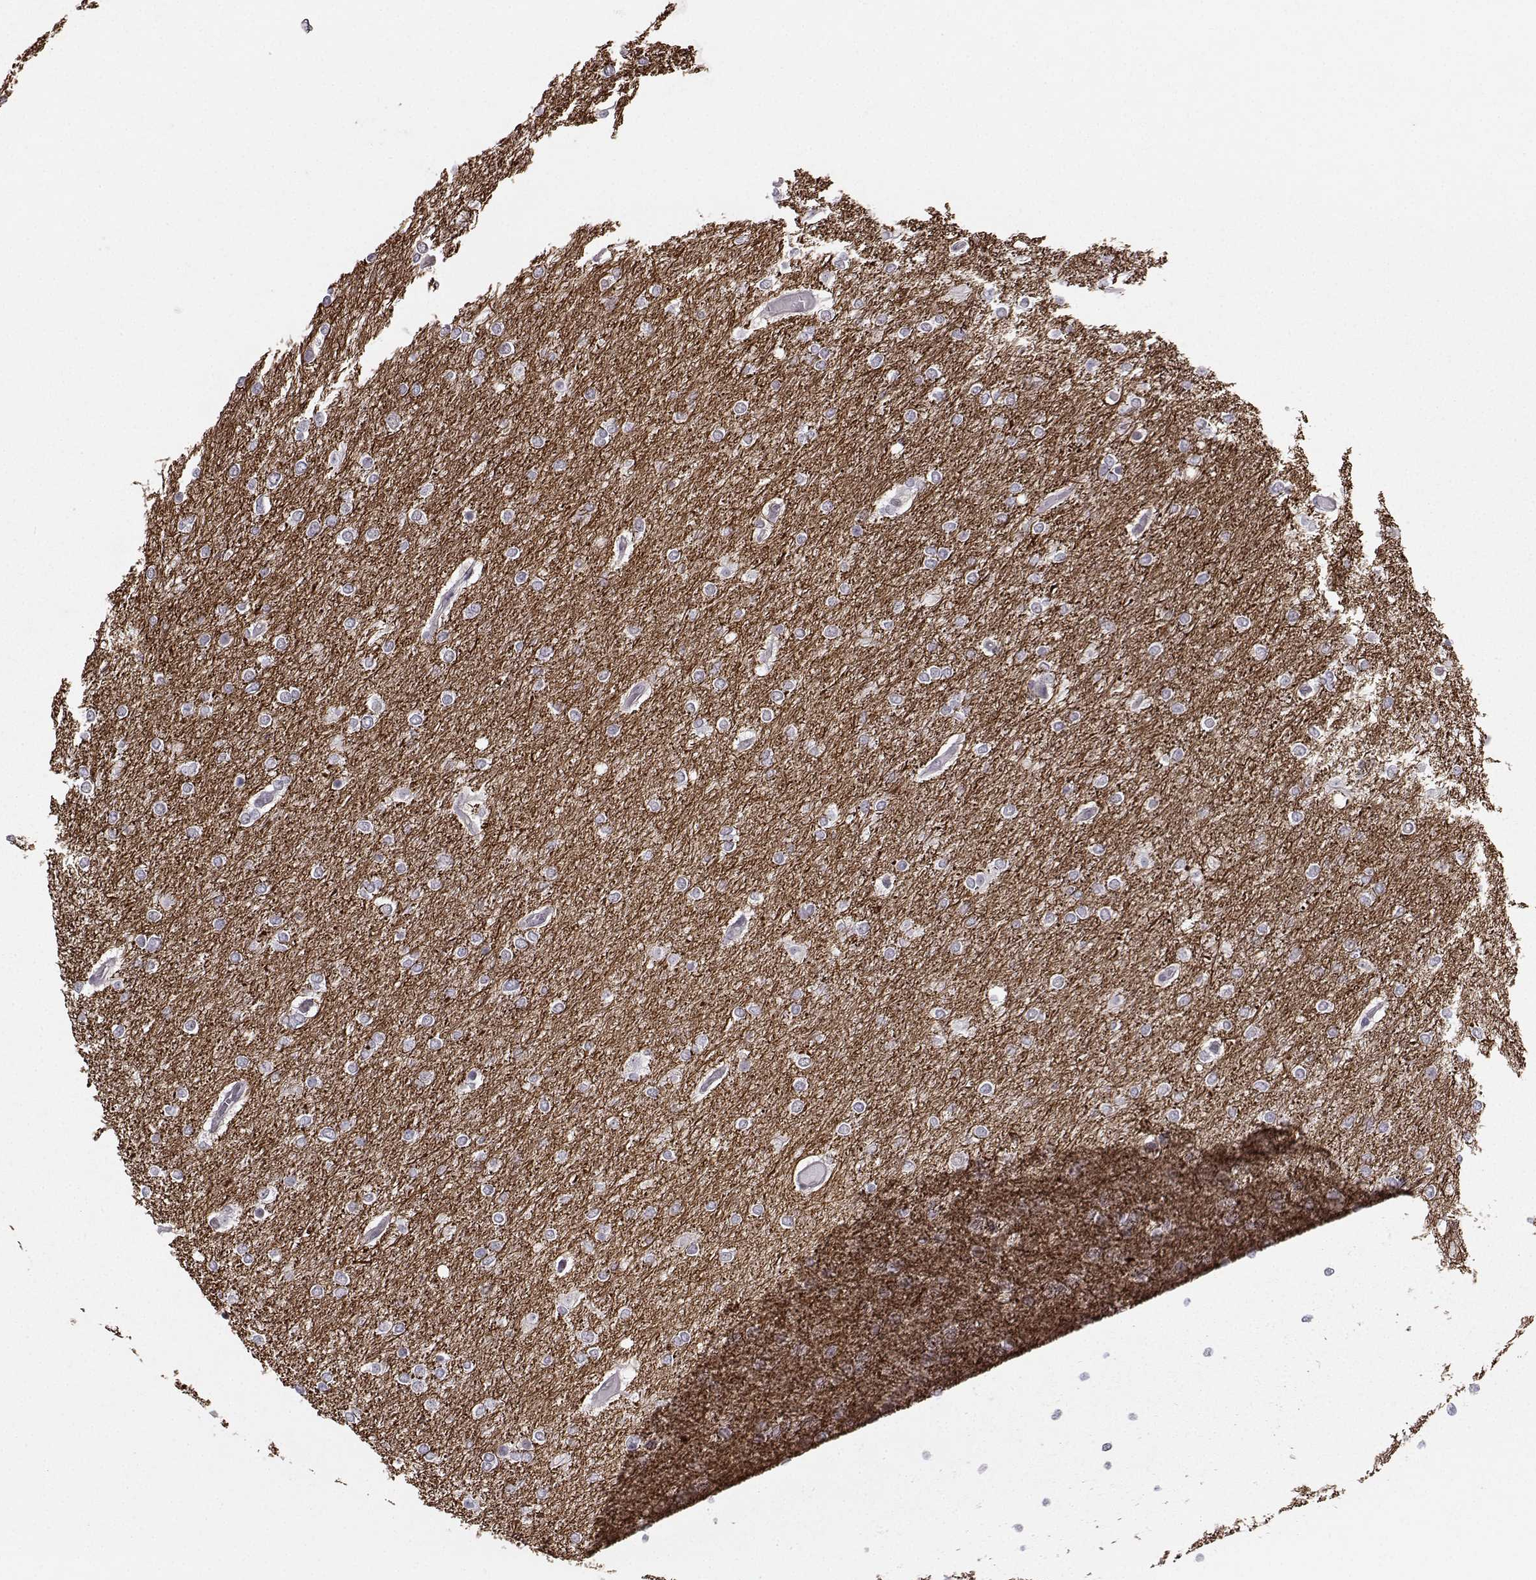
{"staining": {"intensity": "negative", "quantity": "none", "location": "none"}, "tissue": "glioma", "cell_type": "Tumor cells", "image_type": "cancer", "snomed": [{"axis": "morphology", "description": "Glioma, malignant, High grade"}, {"axis": "topography", "description": "Brain"}], "caption": "IHC micrograph of human glioma stained for a protein (brown), which demonstrates no expression in tumor cells.", "gene": "PKP2", "patient": {"sex": "female", "age": 61}}